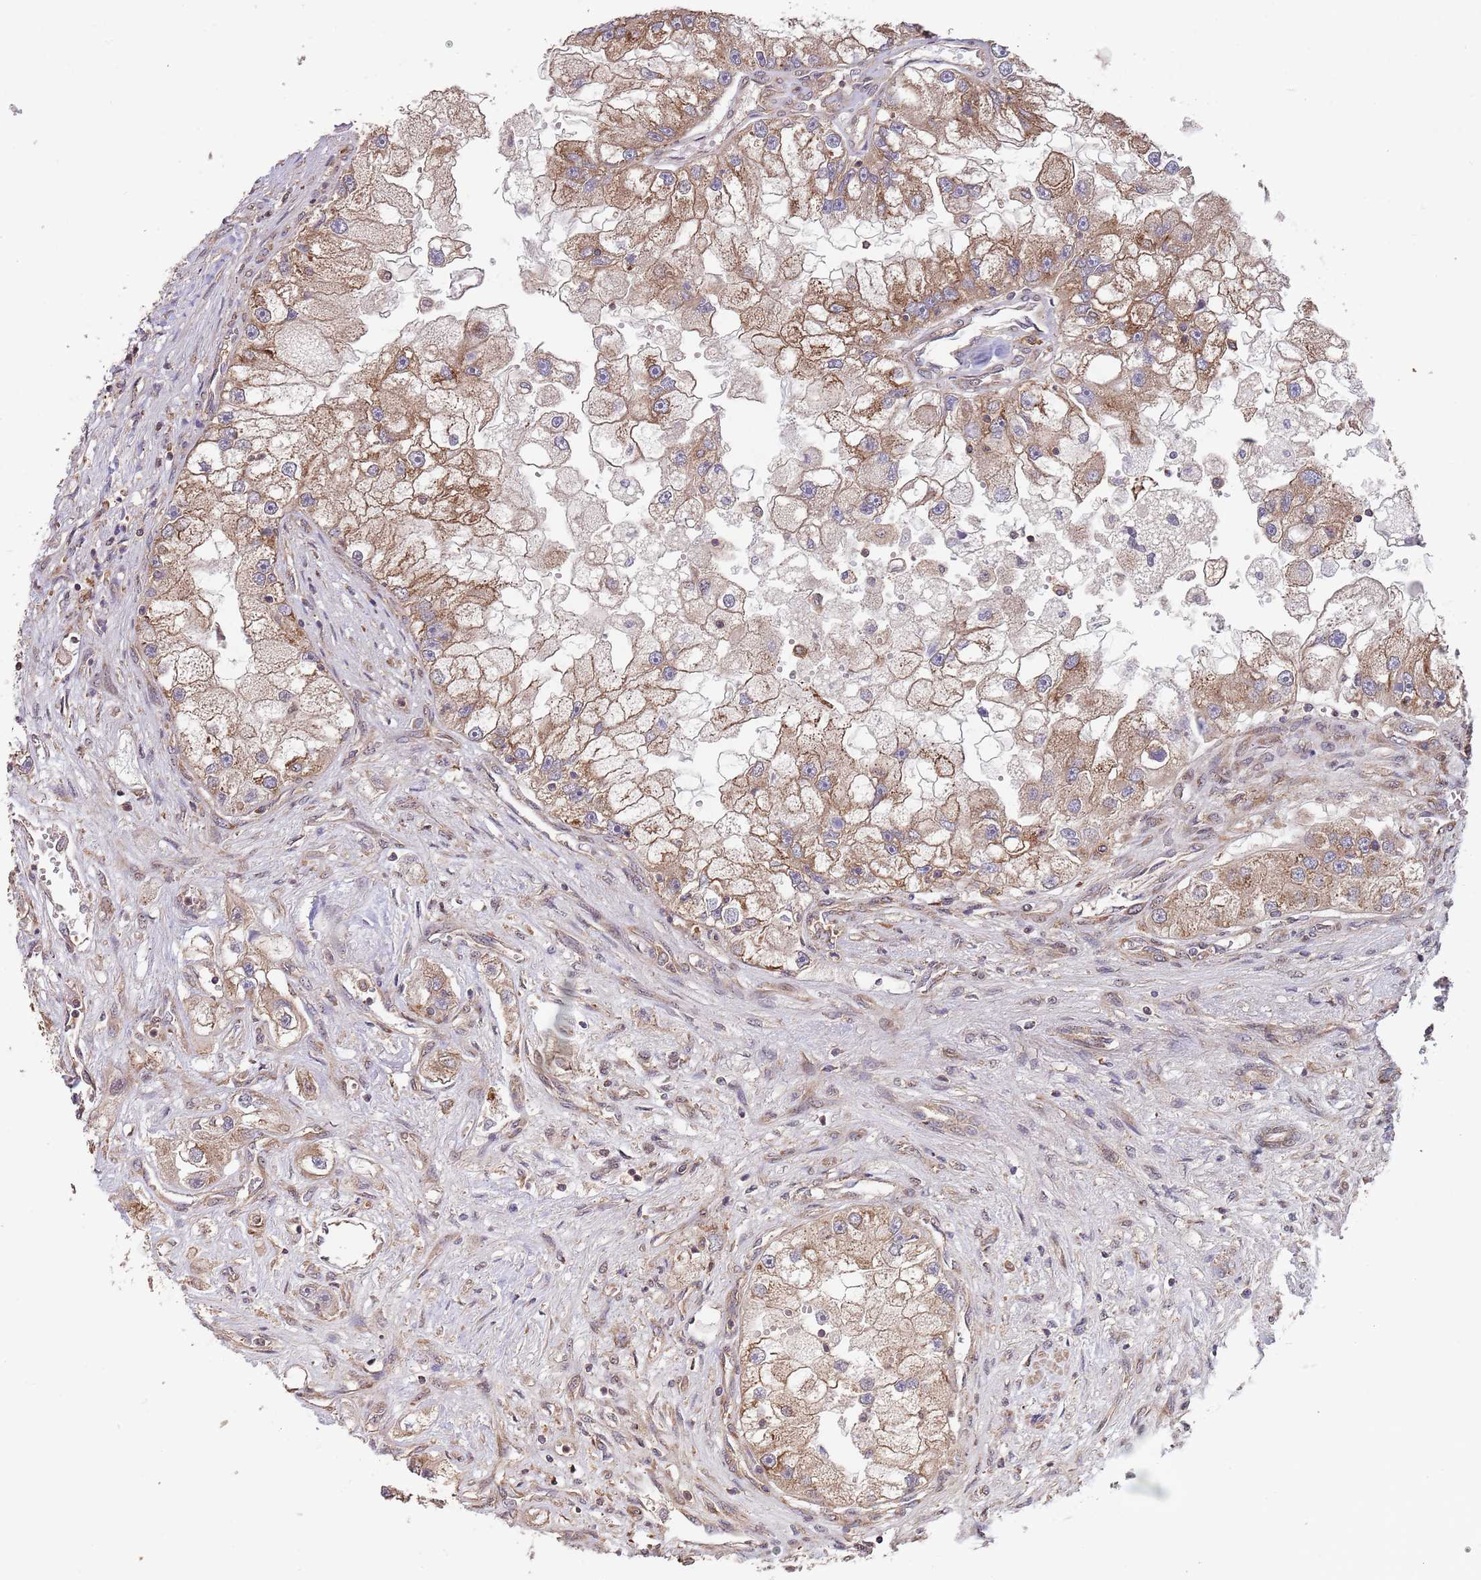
{"staining": {"intensity": "moderate", "quantity": ">75%", "location": "cytoplasmic/membranous"}, "tissue": "renal cancer", "cell_type": "Tumor cells", "image_type": "cancer", "snomed": [{"axis": "morphology", "description": "Adenocarcinoma, NOS"}, {"axis": "topography", "description": "Kidney"}], "caption": "A brown stain labels moderate cytoplasmic/membranous staining of a protein in renal cancer tumor cells.", "gene": "RNF19B", "patient": {"sex": "male", "age": 63}}